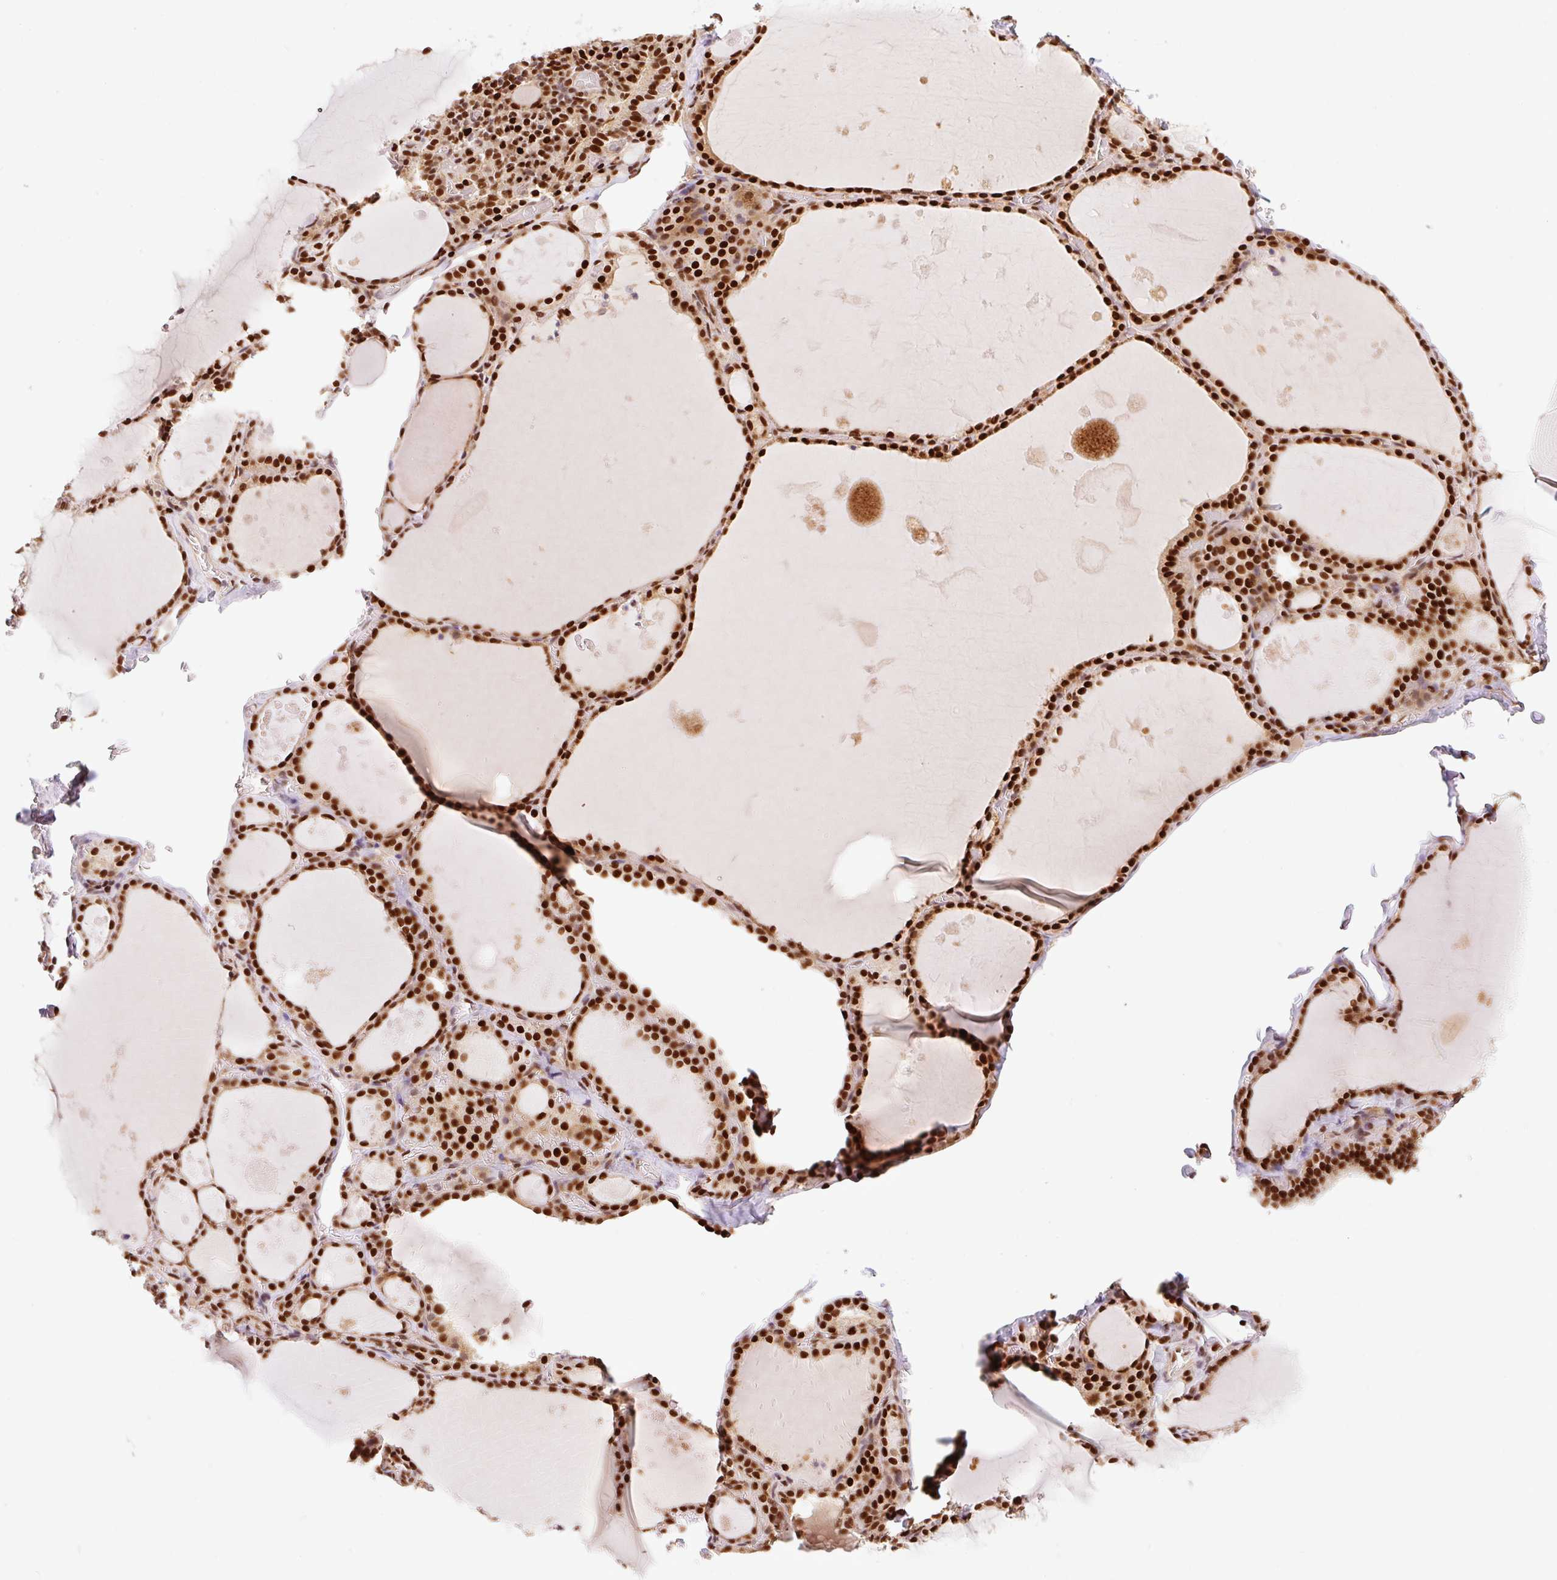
{"staining": {"intensity": "strong", "quantity": ">75%", "location": "nuclear"}, "tissue": "thyroid gland", "cell_type": "Glandular cells", "image_type": "normal", "snomed": [{"axis": "morphology", "description": "Normal tissue, NOS"}, {"axis": "topography", "description": "Thyroid gland"}], "caption": "Strong nuclear positivity for a protein is seen in about >75% of glandular cells of normal thyroid gland using immunohistochemistry.", "gene": "GPR139", "patient": {"sex": "male", "age": 56}}